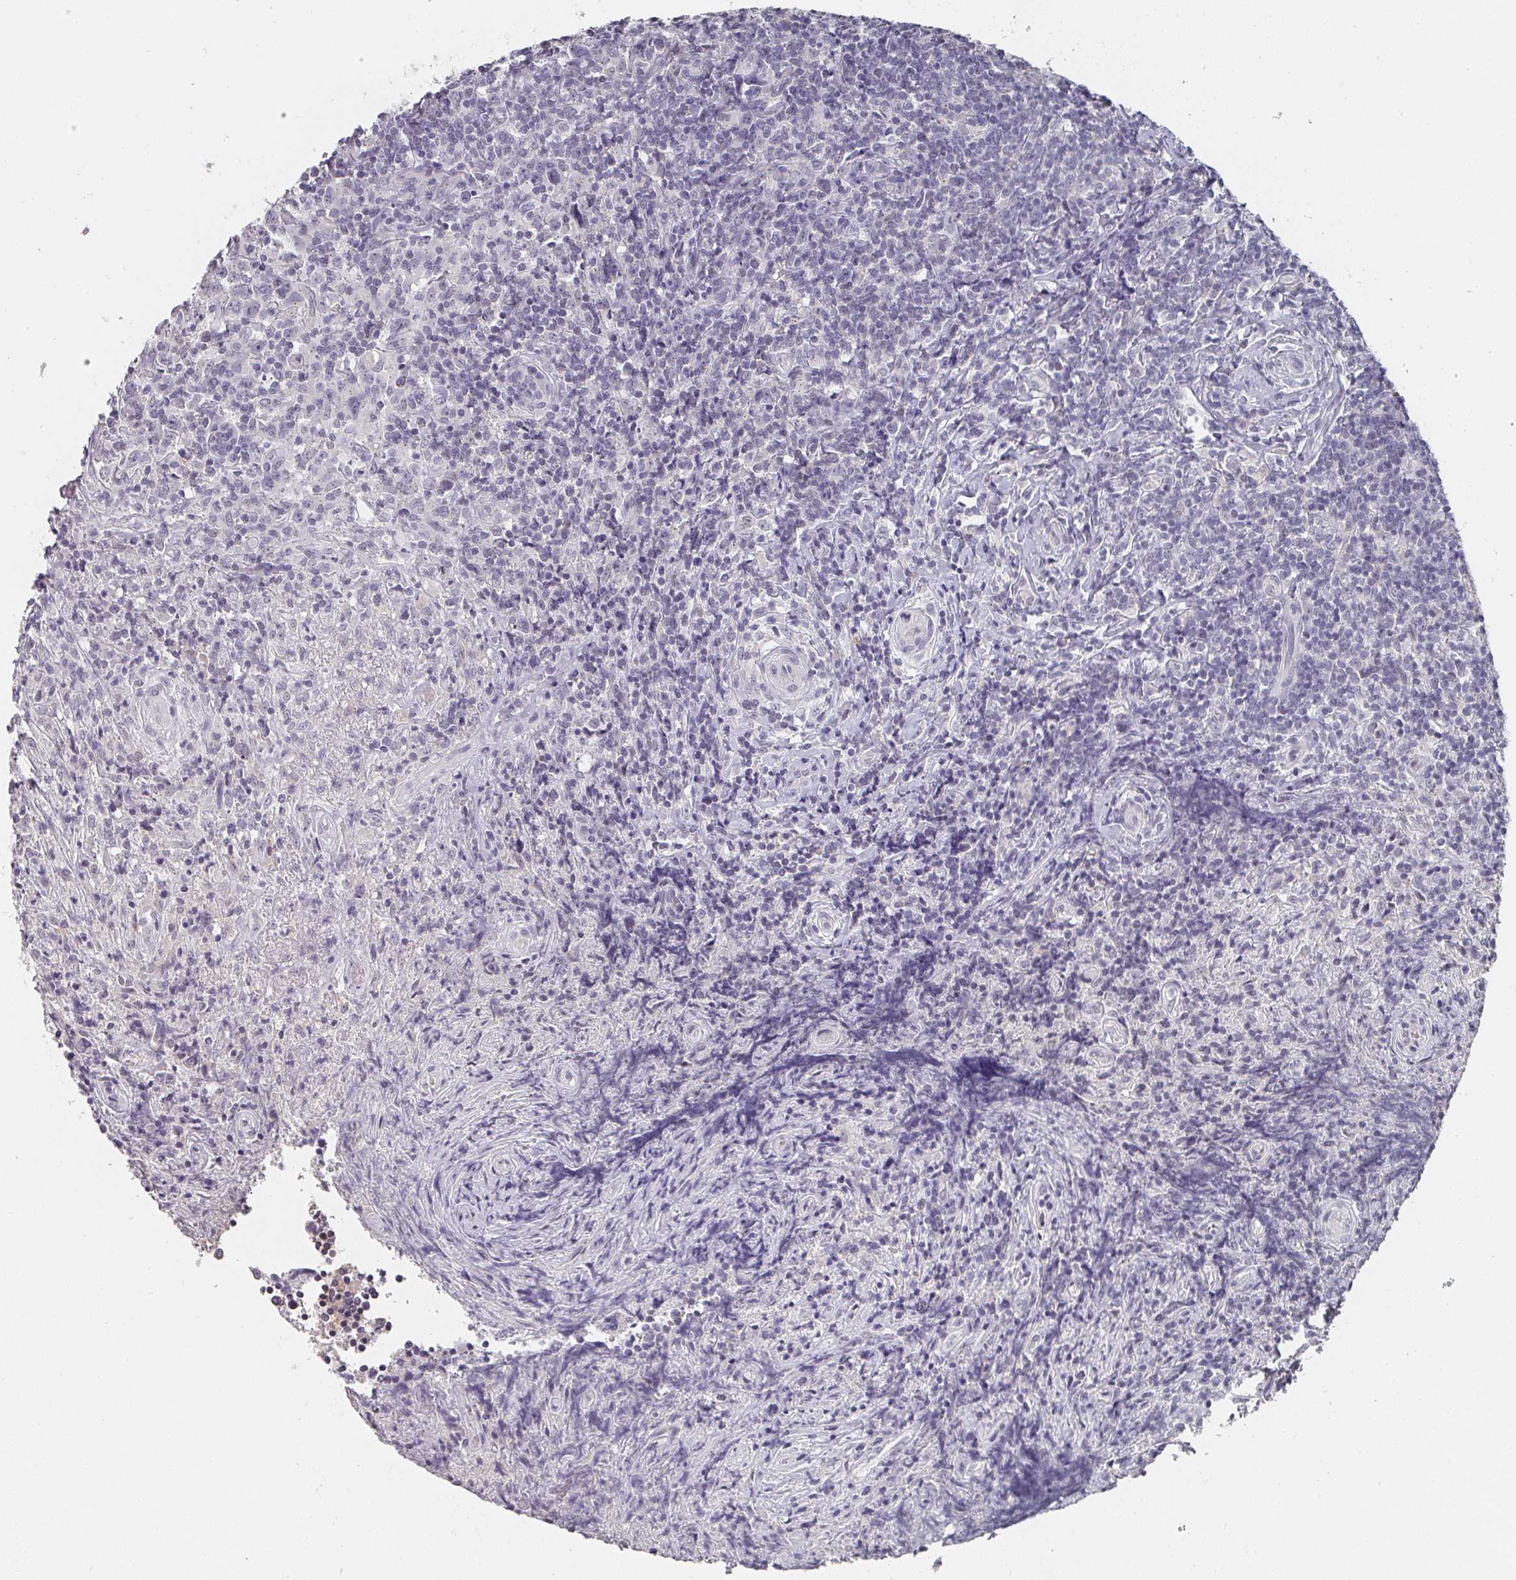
{"staining": {"intensity": "negative", "quantity": "none", "location": "none"}, "tissue": "lymphoma", "cell_type": "Tumor cells", "image_type": "cancer", "snomed": [{"axis": "morphology", "description": "Hodgkin's disease, NOS"}, {"axis": "topography", "description": "Lymph node"}], "caption": "A histopathology image of human Hodgkin's disease is negative for staining in tumor cells.", "gene": "SHISA2", "patient": {"sex": "female", "age": 18}}